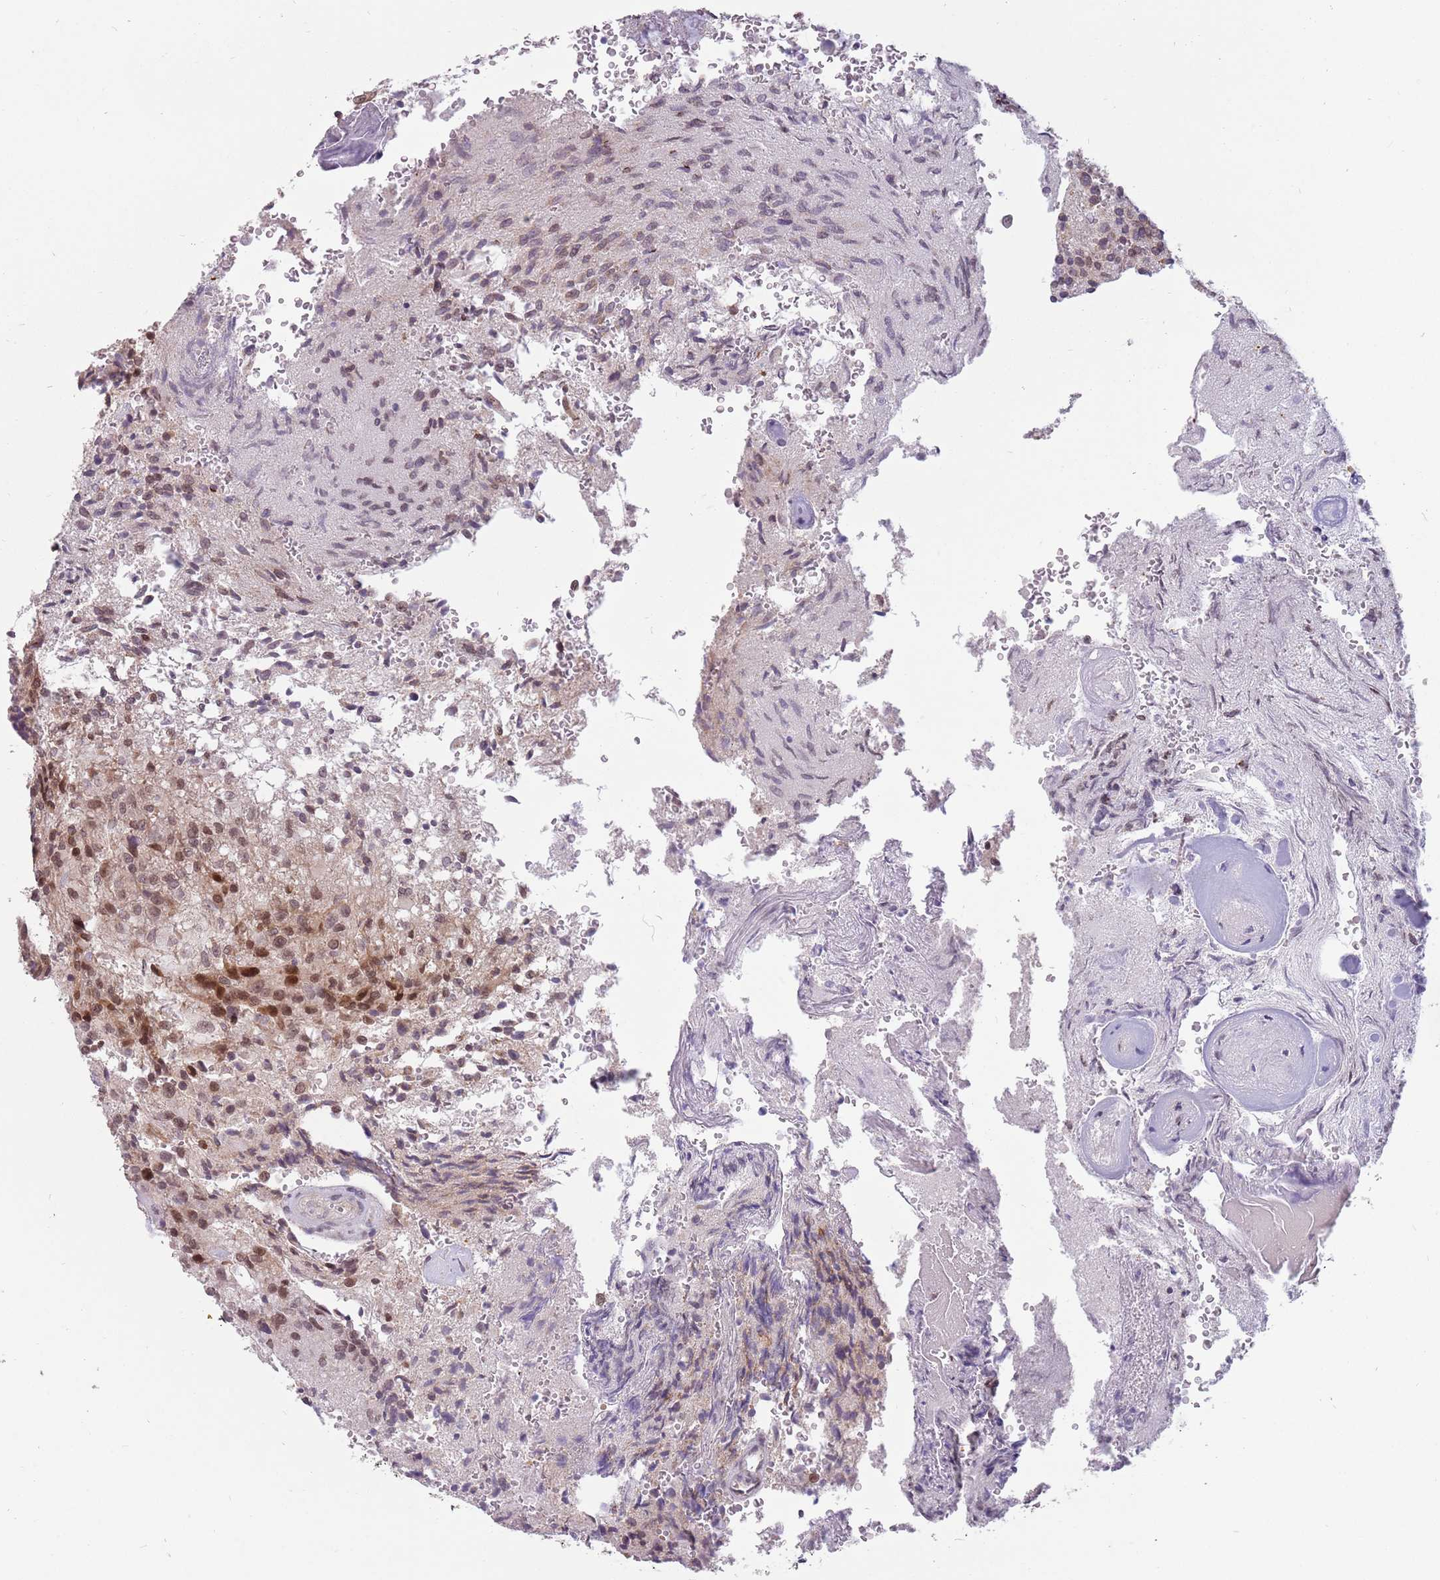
{"staining": {"intensity": "moderate", "quantity": "25%-75%", "location": "nuclear"}, "tissue": "glioma", "cell_type": "Tumor cells", "image_type": "cancer", "snomed": [{"axis": "morphology", "description": "Normal tissue, NOS"}, {"axis": "morphology", "description": "Glioma, malignant, High grade"}, {"axis": "topography", "description": "Cerebral cortex"}], "caption": "Immunohistochemistry (IHC) photomicrograph of human malignant high-grade glioma stained for a protein (brown), which exhibits medium levels of moderate nuclear staining in about 25%-75% of tumor cells.", "gene": "ZNF574", "patient": {"sex": "male", "age": 56}}